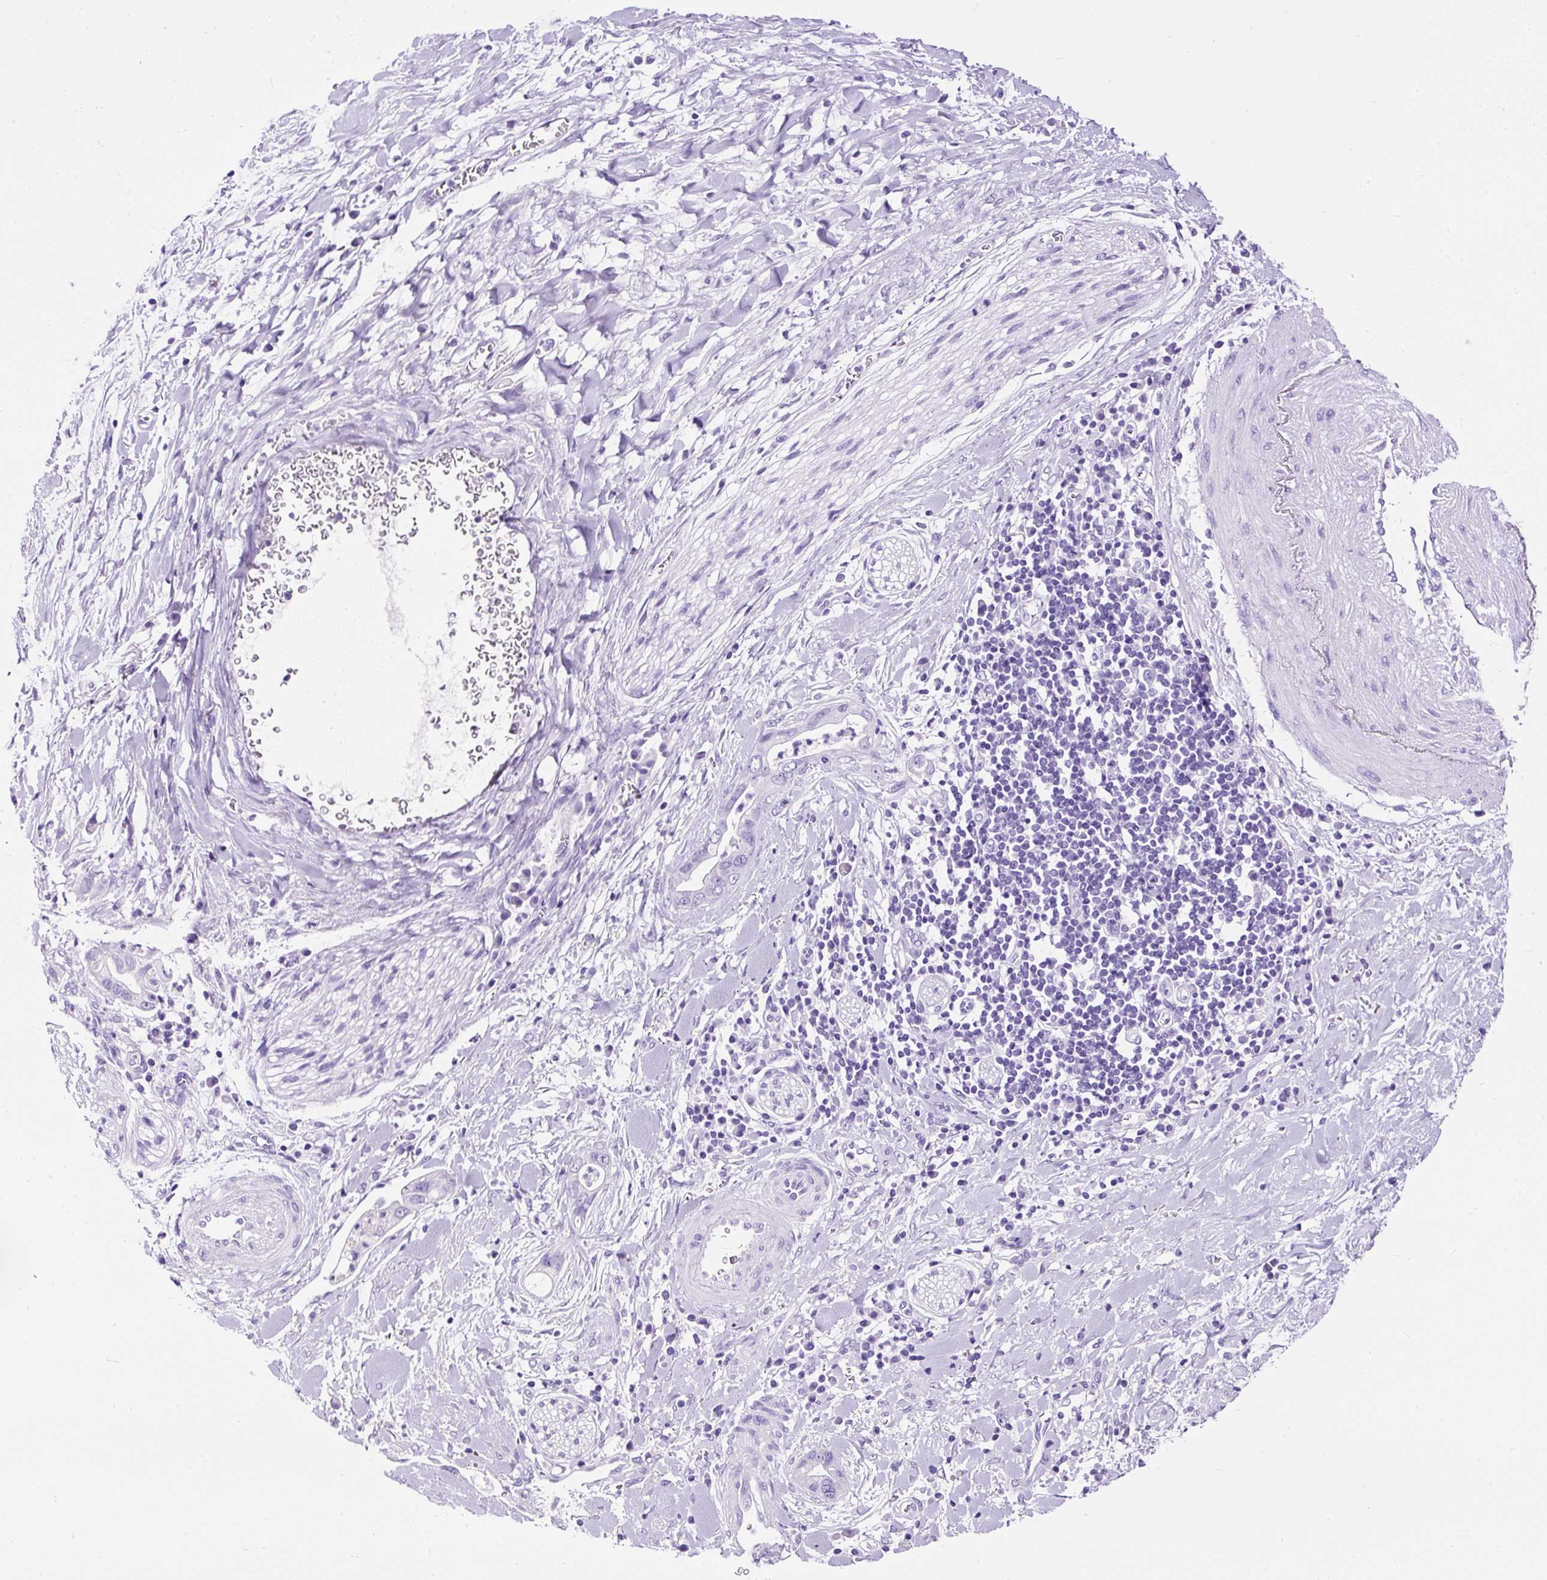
{"staining": {"intensity": "negative", "quantity": "none", "location": "none"}, "tissue": "pancreatic cancer", "cell_type": "Tumor cells", "image_type": "cancer", "snomed": [{"axis": "morphology", "description": "Adenocarcinoma, NOS"}, {"axis": "topography", "description": "Pancreas"}], "caption": "DAB immunohistochemical staining of human pancreatic cancer displays no significant positivity in tumor cells. Nuclei are stained in blue.", "gene": "NTS", "patient": {"sex": "male", "age": 75}}